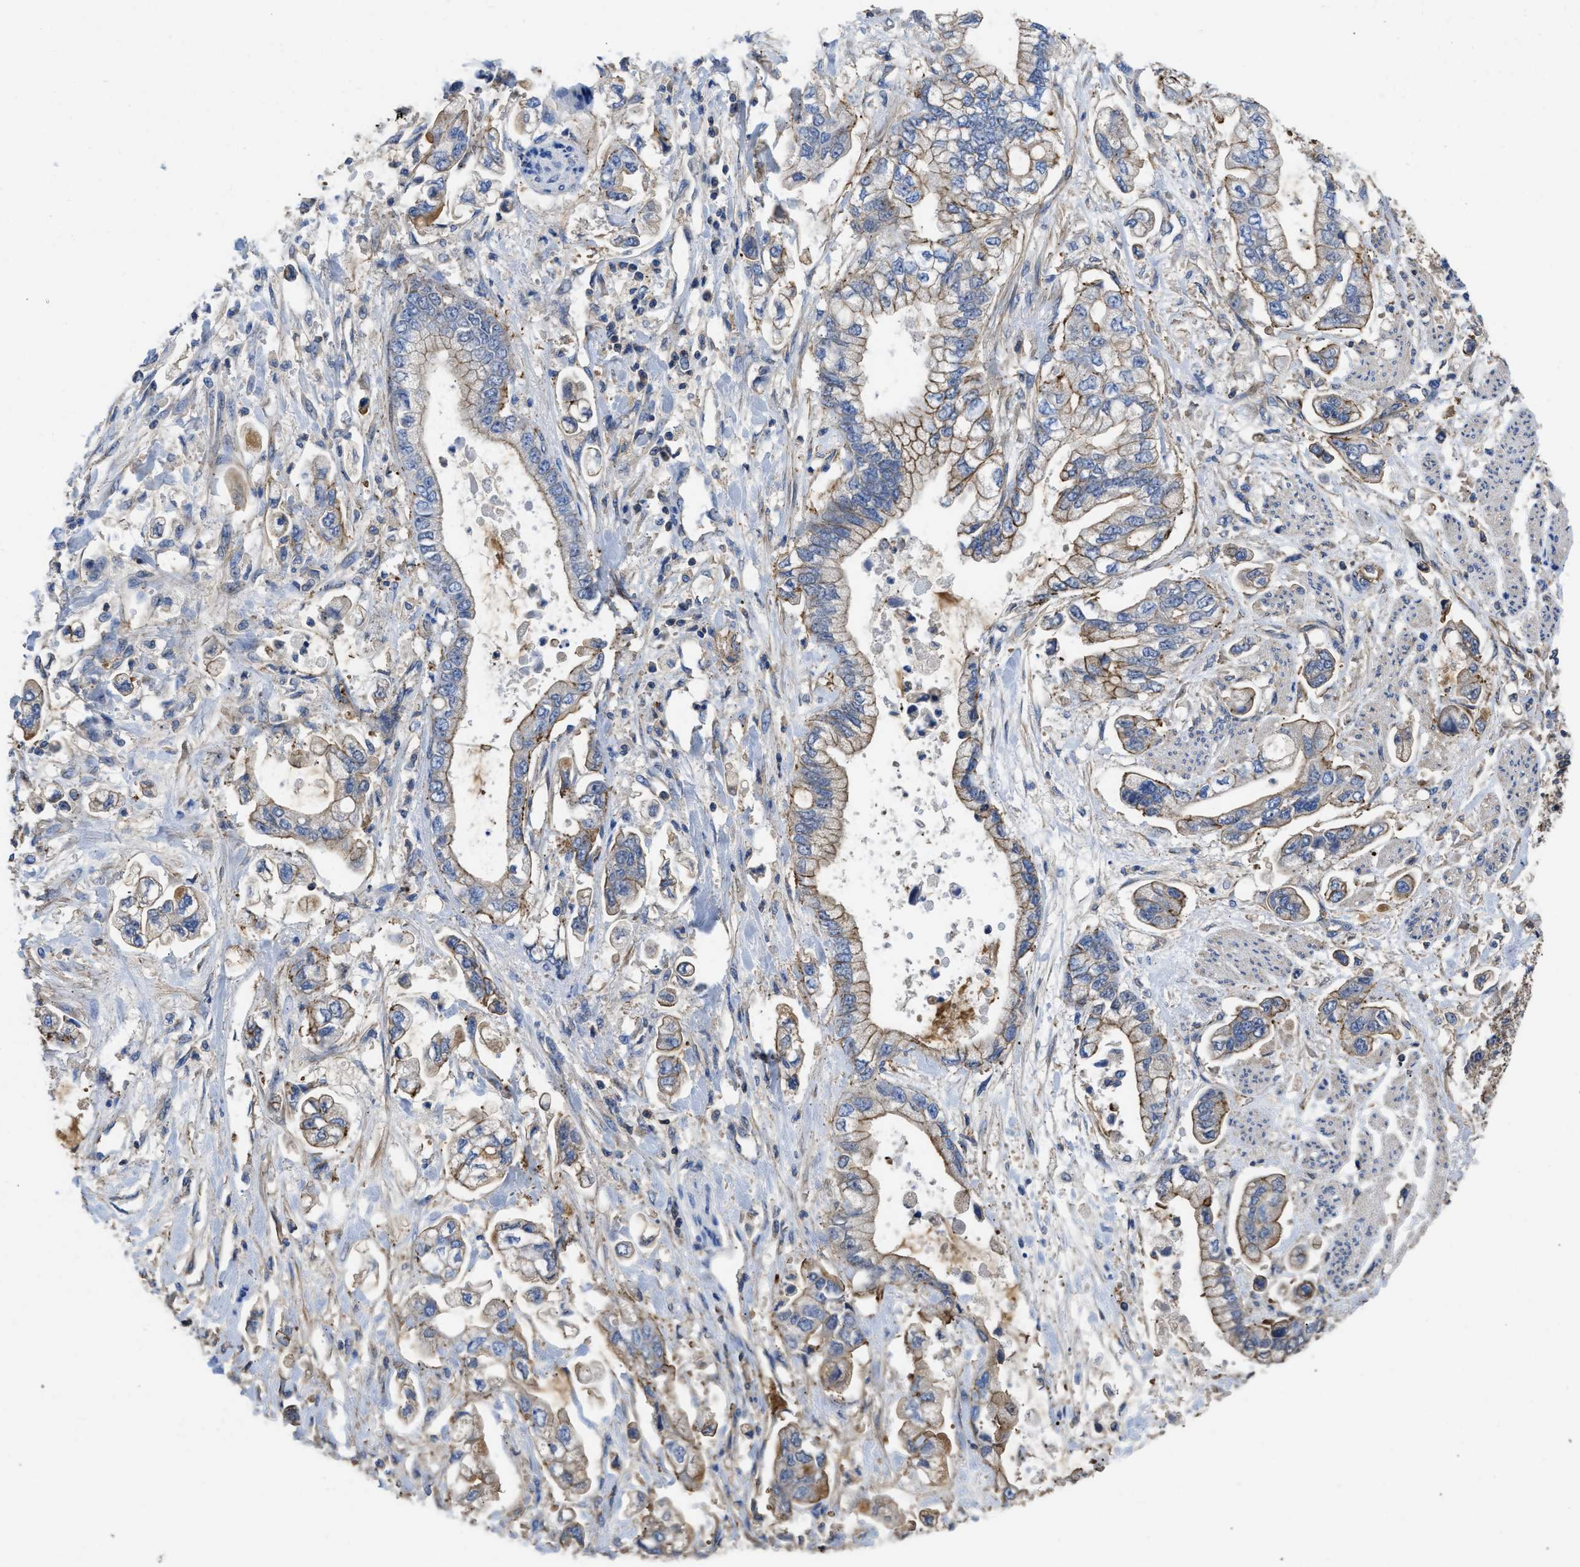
{"staining": {"intensity": "weak", "quantity": "25%-75%", "location": "cytoplasmic/membranous"}, "tissue": "stomach cancer", "cell_type": "Tumor cells", "image_type": "cancer", "snomed": [{"axis": "morphology", "description": "Normal tissue, NOS"}, {"axis": "morphology", "description": "Adenocarcinoma, NOS"}, {"axis": "topography", "description": "Stomach"}], "caption": "The image reveals a brown stain indicating the presence of a protein in the cytoplasmic/membranous of tumor cells in stomach adenocarcinoma.", "gene": "USP4", "patient": {"sex": "male", "age": 62}}